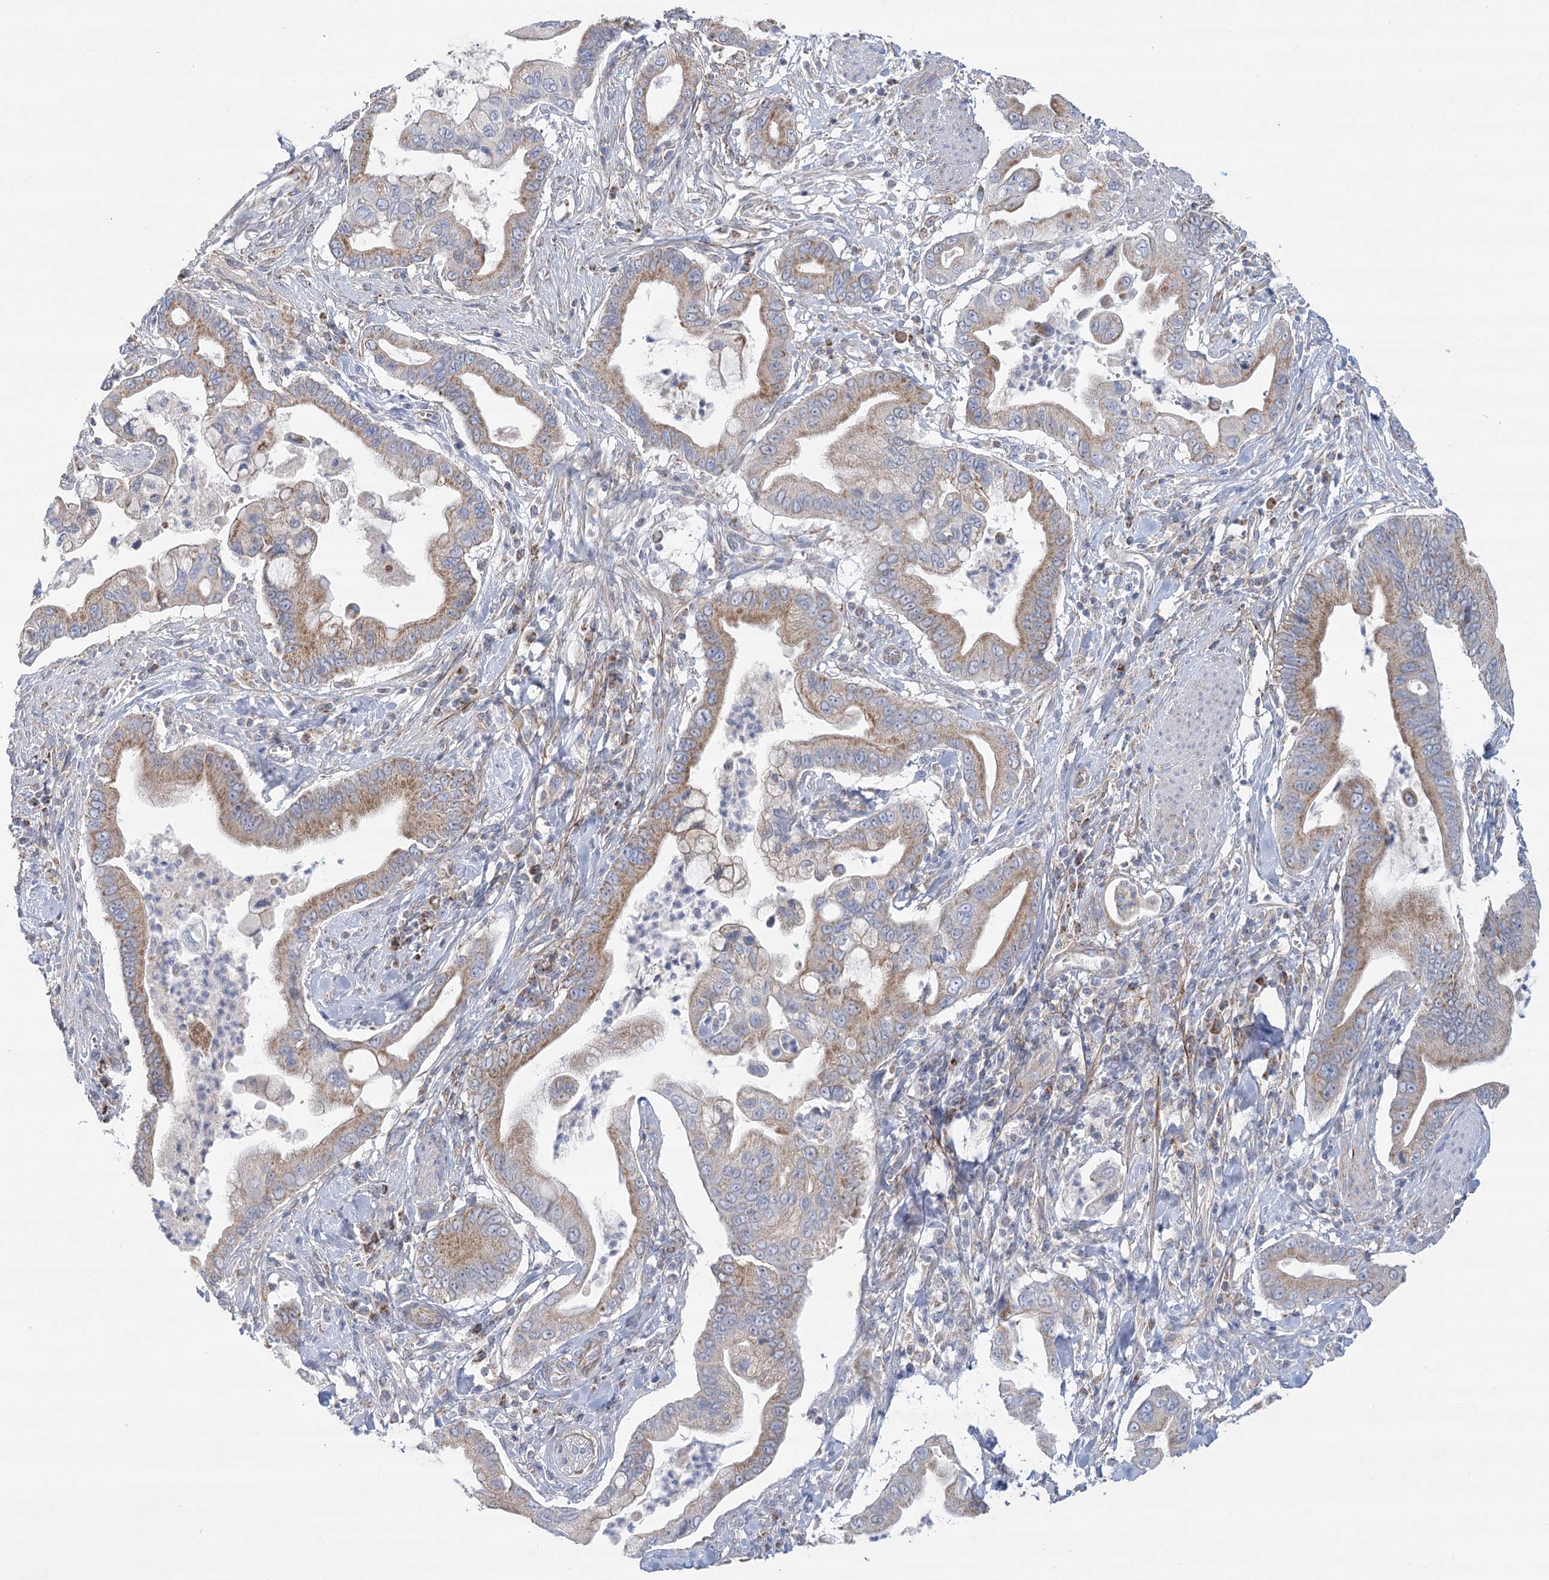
{"staining": {"intensity": "moderate", "quantity": "25%-75%", "location": "cytoplasmic/membranous"}, "tissue": "pancreatic cancer", "cell_type": "Tumor cells", "image_type": "cancer", "snomed": [{"axis": "morphology", "description": "Adenocarcinoma, NOS"}, {"axis": "topography", "description": "Pancreas"}], "caption": "About 25%-75% of tumor cells in human pancreatic cancer (adenocarcinoma) display moderate cytoplasmic/membranous protein positivity as visualized by brown immunohistochemical staining.", "gene": "SNX7", "patient": {"sex": "male", "age": 78}}